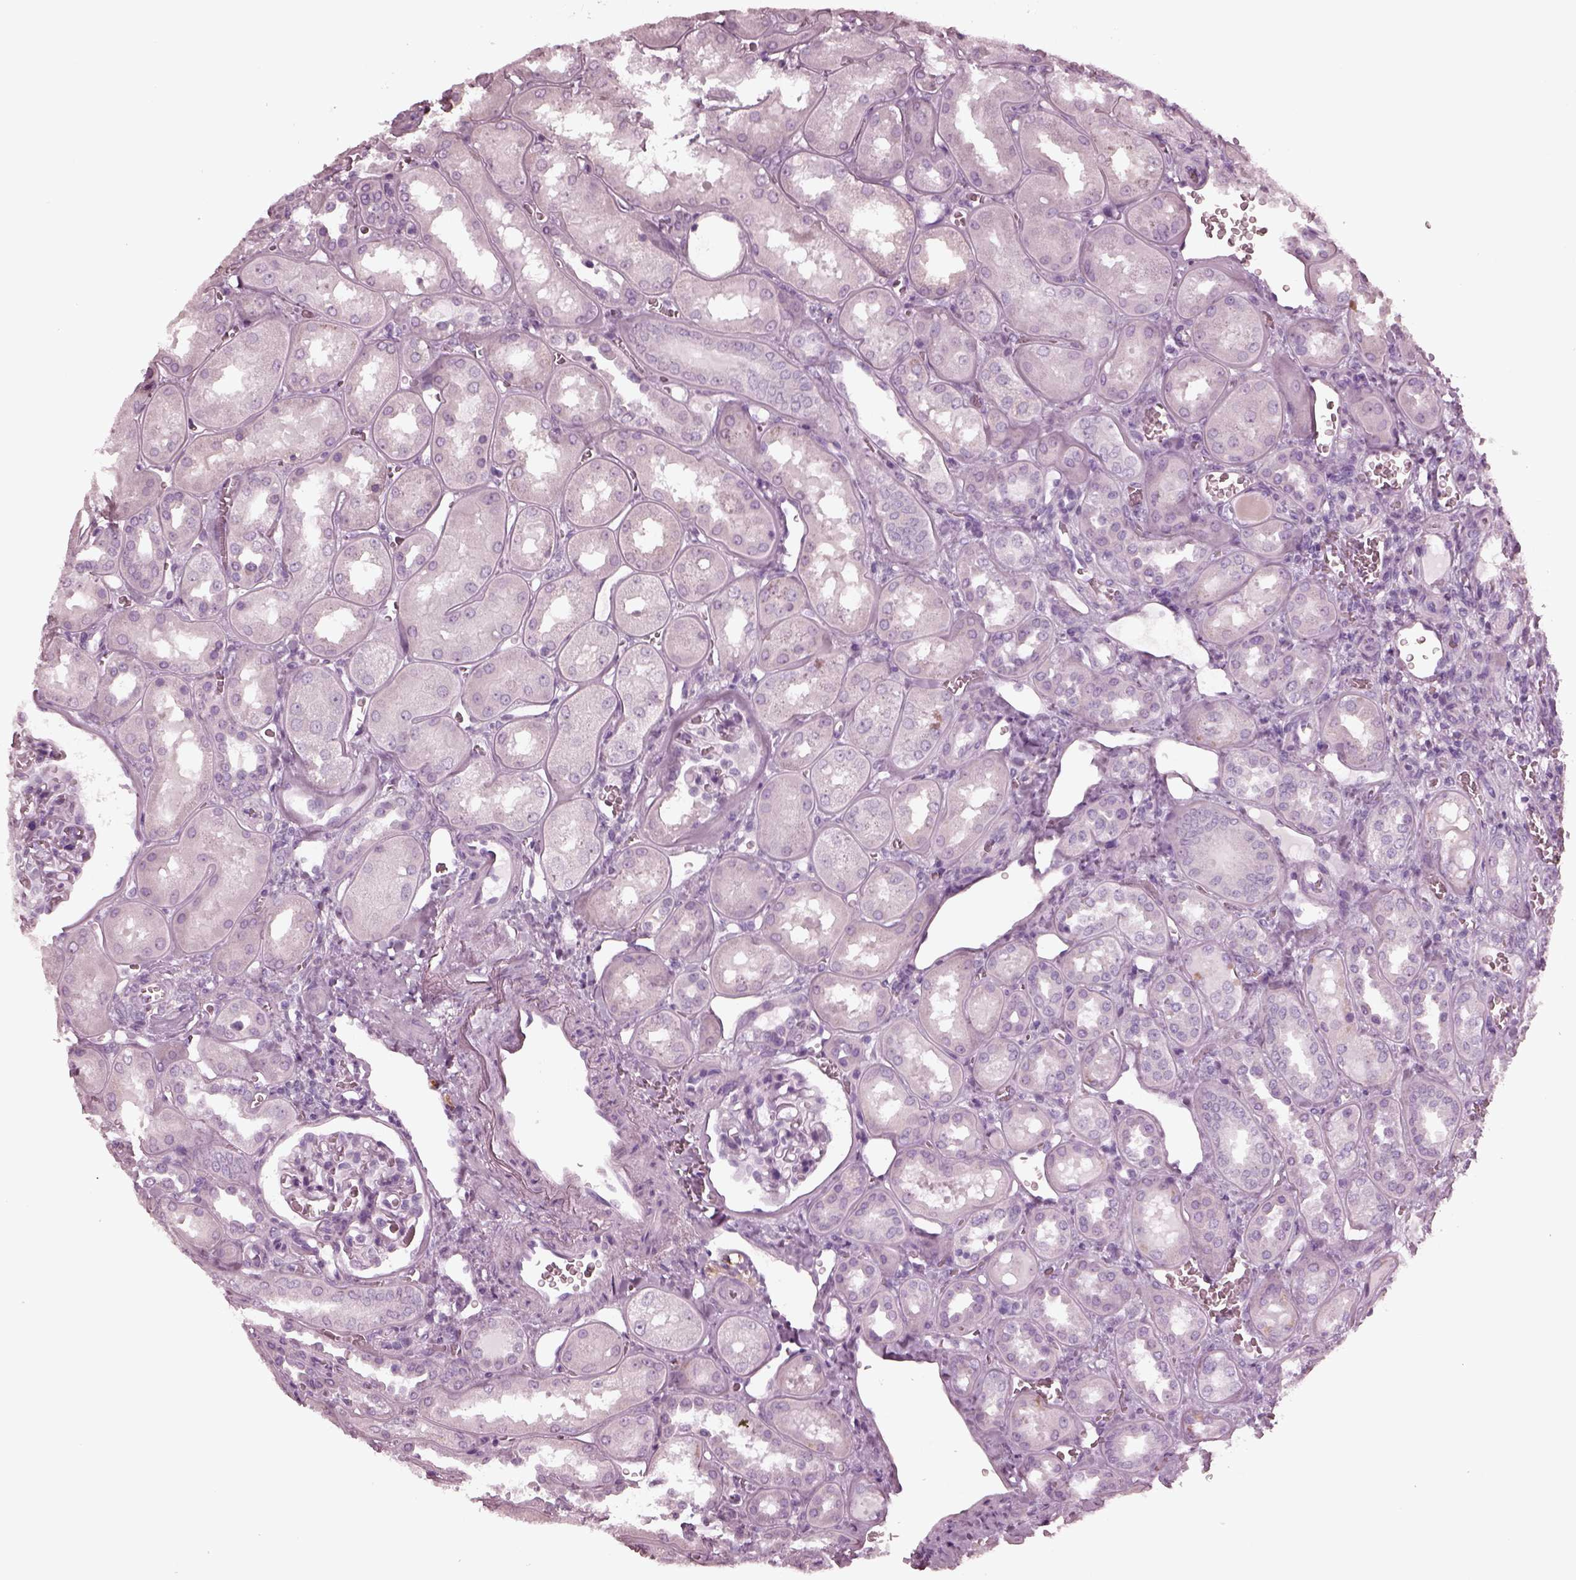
{"staining": {"intensity": "negative", "quantity": "none", "location": "none"}, "tissue": "kidney", "cell_type": "Cells in glomeruli", "image_type": "normal", "snomed": [{"axis": "morphology", "description": "Normal tissue, NOS"}, {"axis": "topography", "description": "Kidney"}], "caption": "This is an IHC micrograph of unremarkable kidney. There is no expression in cells in glomeruli.", "gene": "GRM6", "patient": {"sex": "male", "age": 73}}